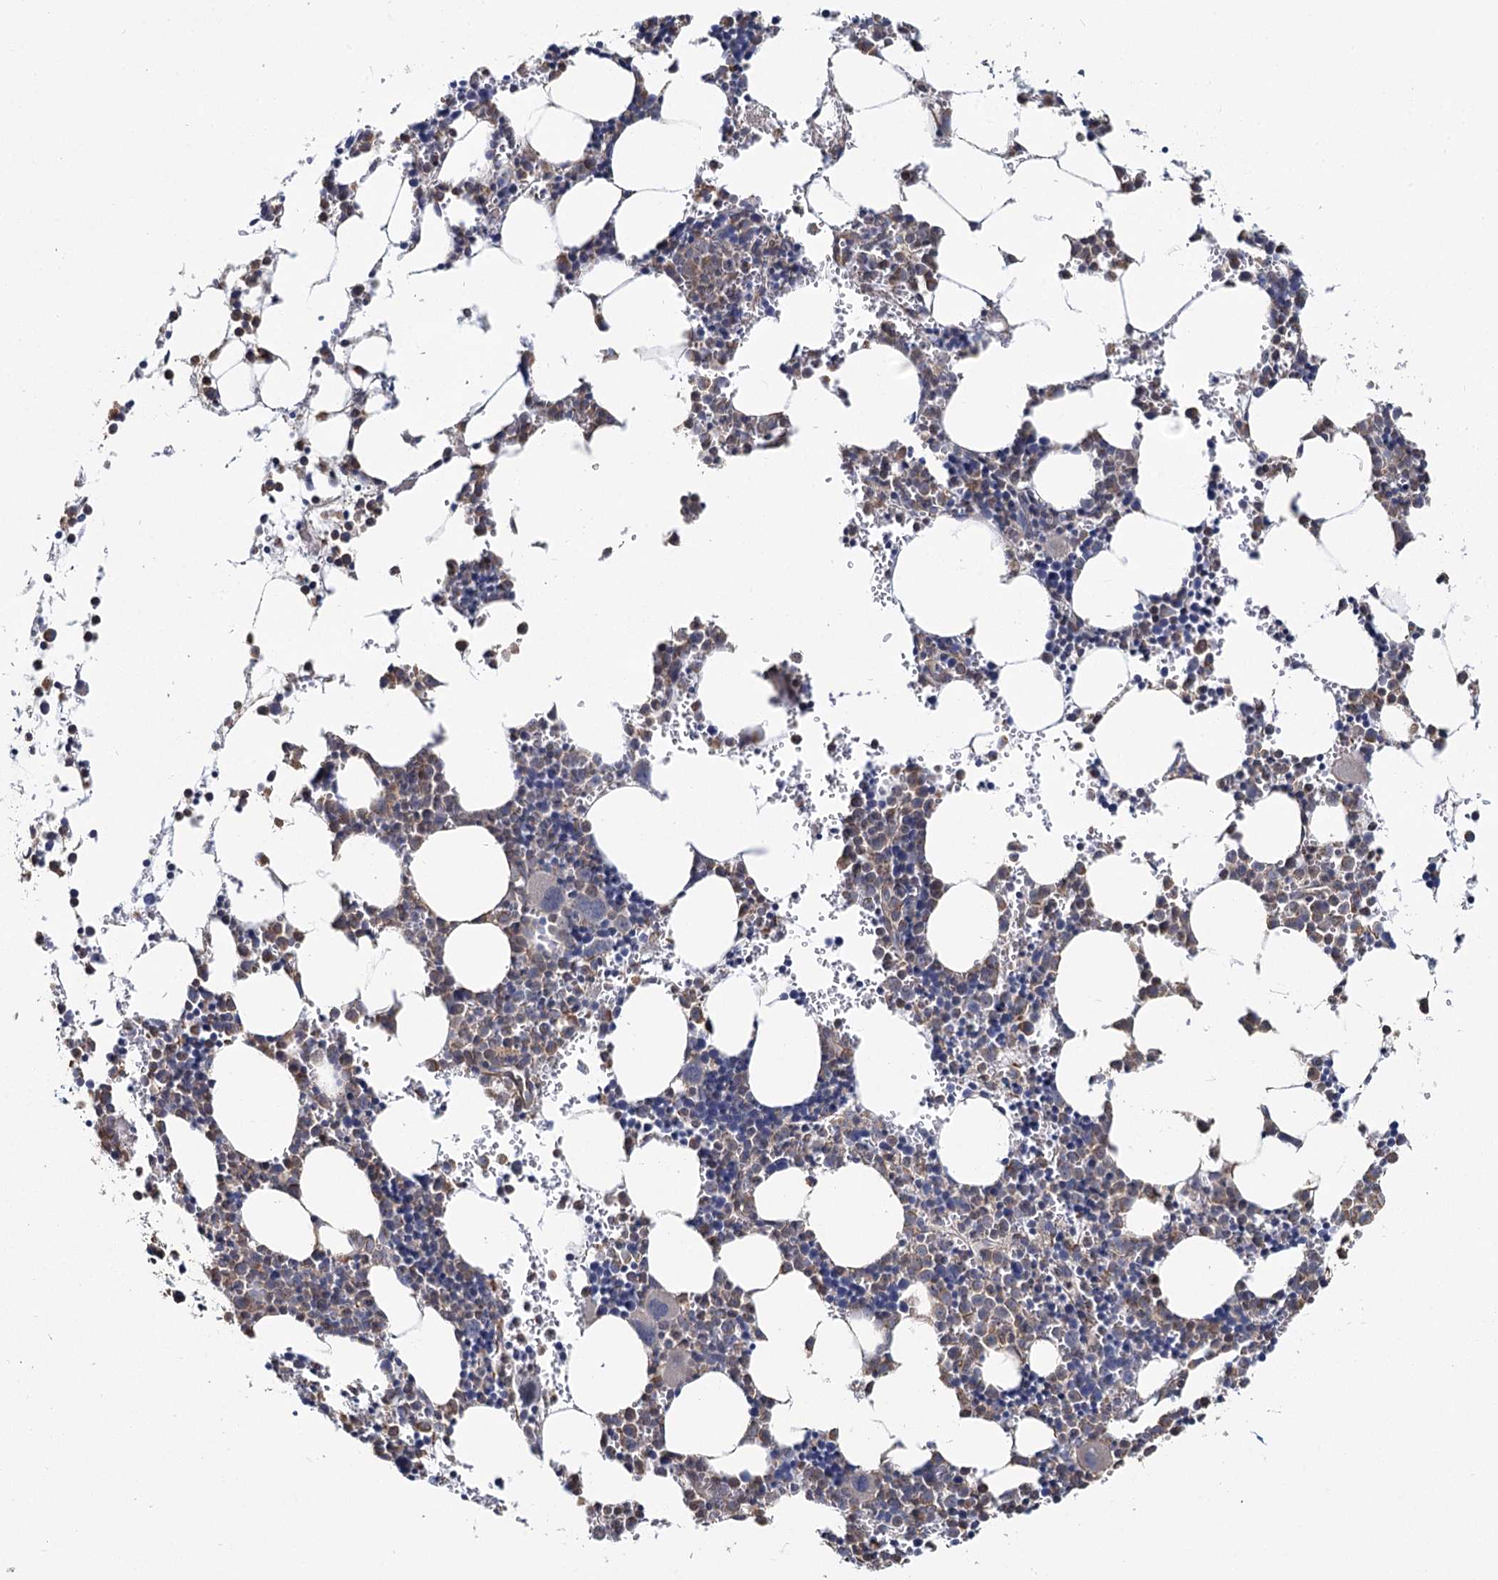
{"staining": {"intensity": "negative", "quantity": "none", "location": "none"}, "tissue": "bone marrow", "cell_type": "Hematopoietic cells", "image_type": "normal", "snomed": [{"axis": "morphology", "description": "Normal tissue, NOS"}, {"axis": "topography", "description": "Bone marrow"}], "caption": "The immunohistochemistry photomicrograph has no significant staining in hematopoietic cells of bone marrow. (DAB immunohistochemistry (IHC) visualized using brightfield microscopy, high magnification).", "gene": "TBC1D9B", "patient": {"sex": "female", "age": 89}}